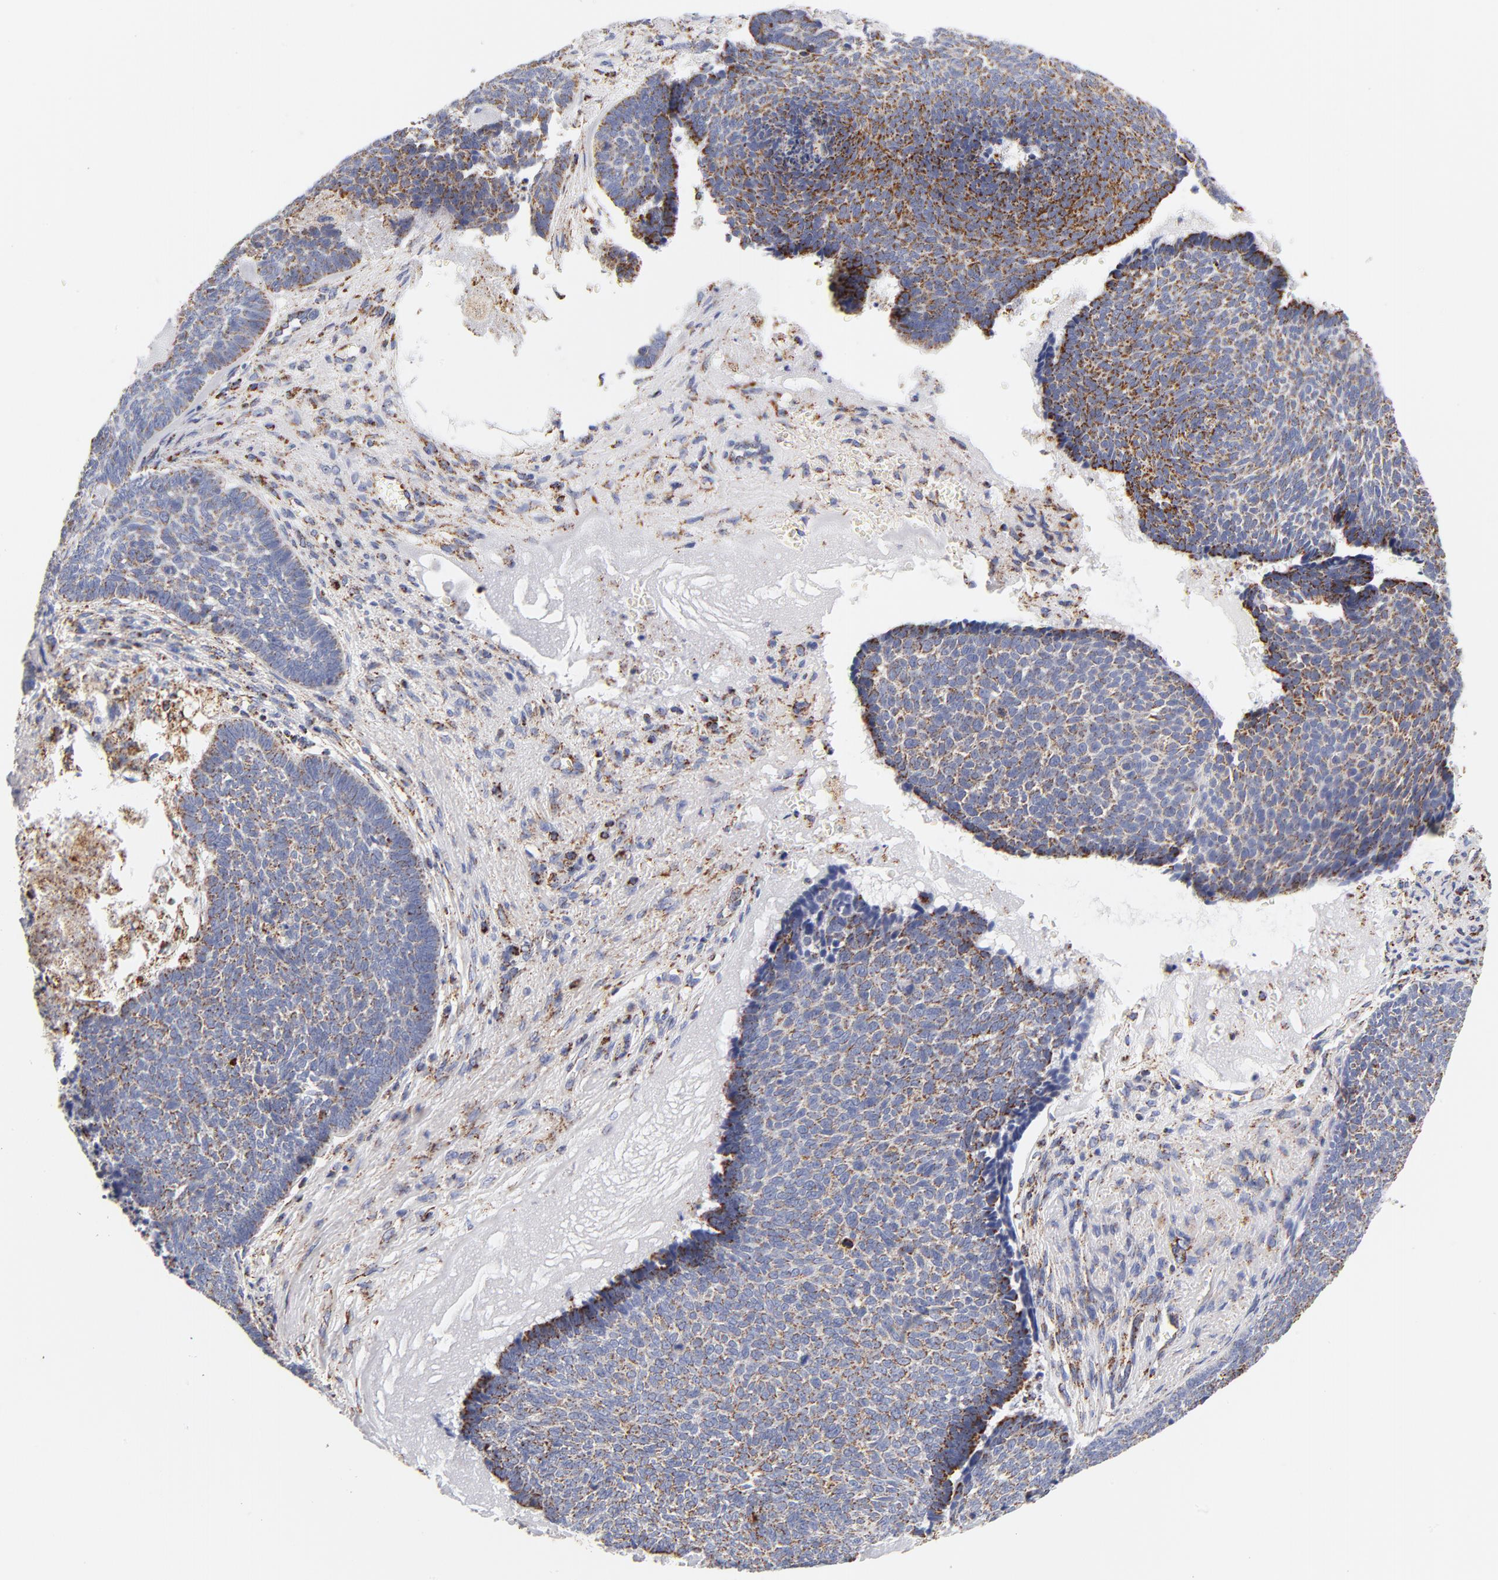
{"staining": {"intensity": "moderate", "quantity": "25%-75%", "location": "cytoplasmic/membranous"}, "tissue": "skin cancer", "cell_type": "Tumor cells", "image_type": "cancer", "snomed": [{"axis": "morphology", "description": "Basal cell carcinoma"}, {"axis": "topography", "description": "Skin"}], "caption": "DAB immunohistochemical staining of human skin basal cell carcinoma displays moderate cytoplasmic/membranous protein positivity in about 25%-75% of tumor cells.", "gene": "ECHS1", "patient": {"sex": "male", "age": 84}}